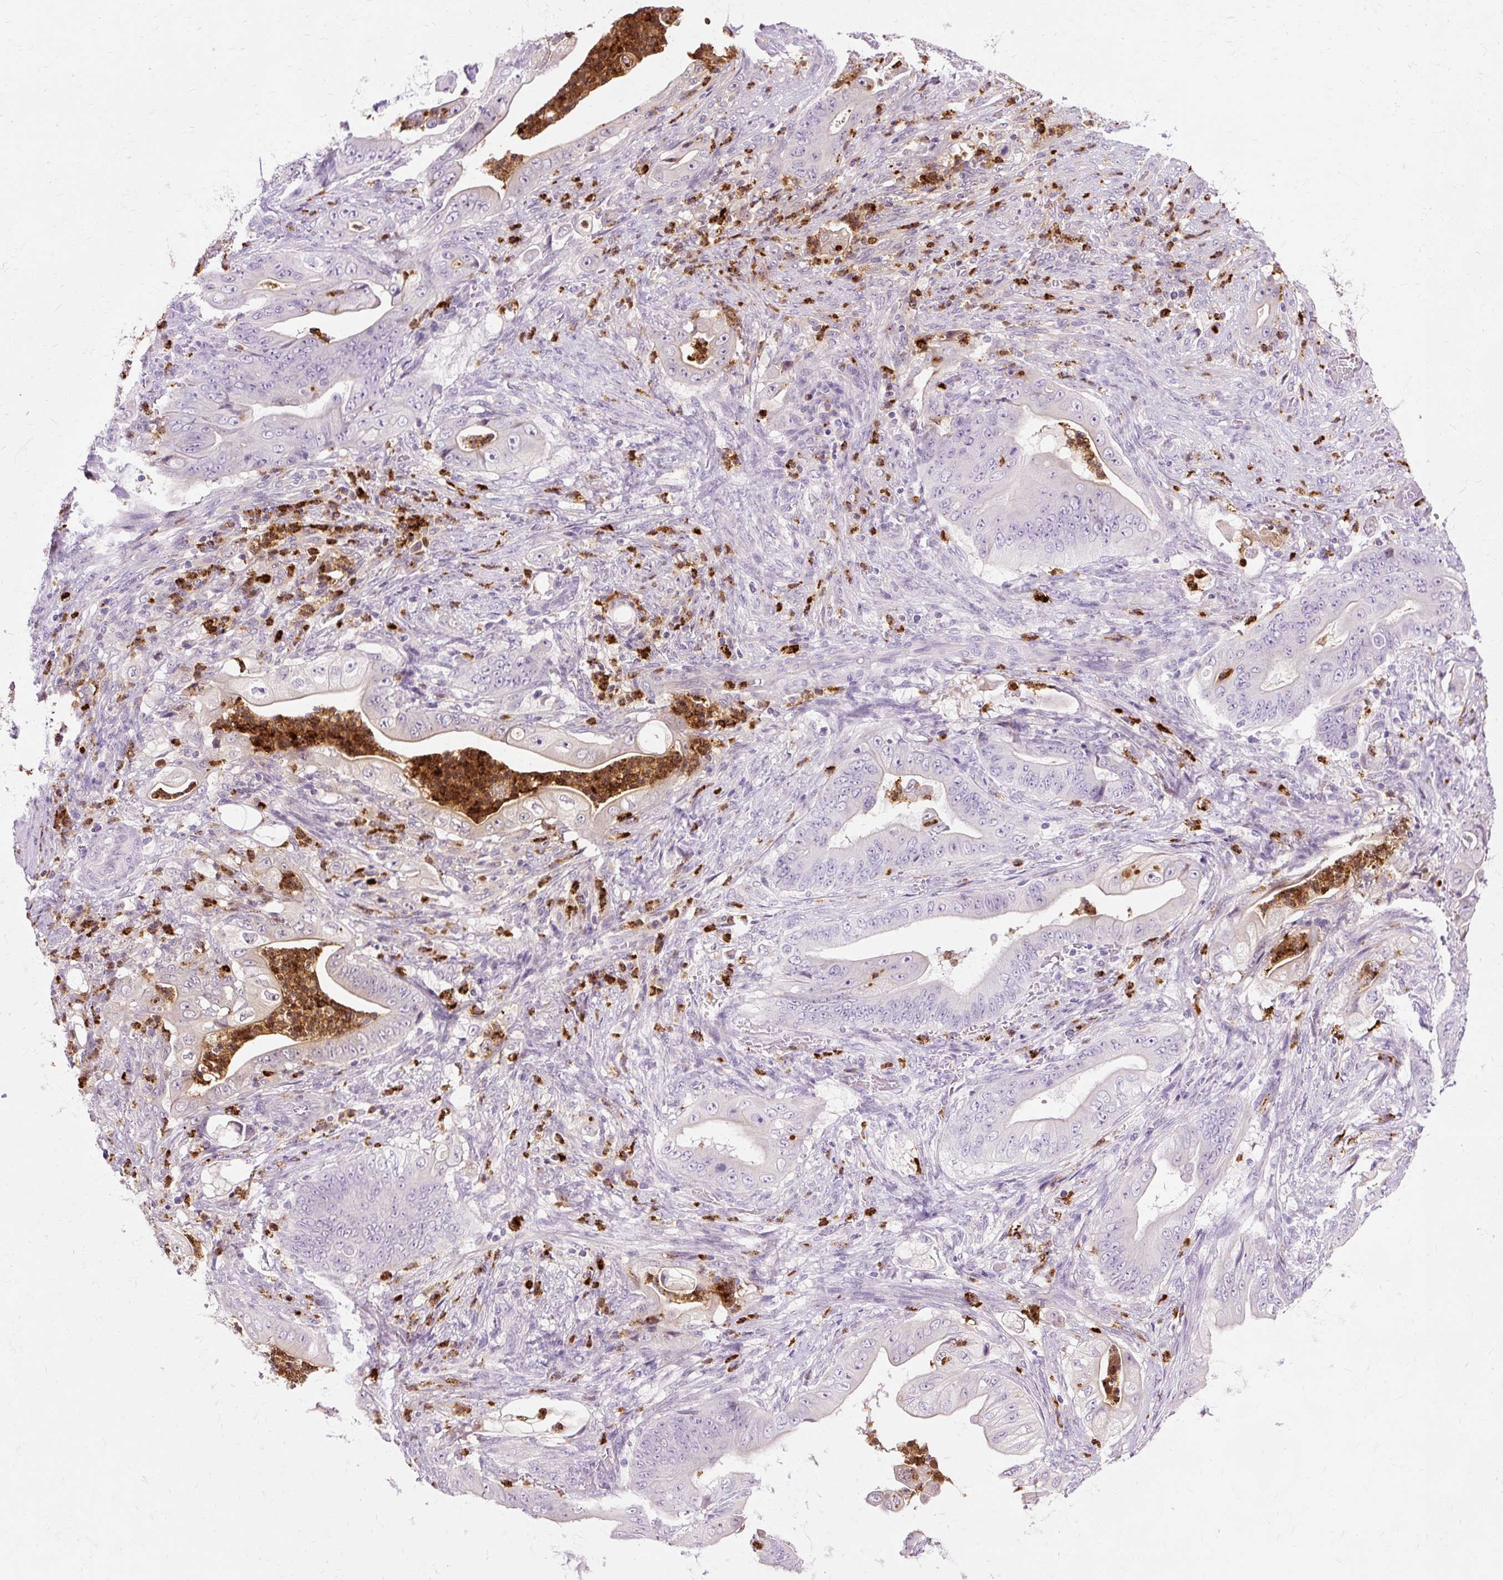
{"staining": {"intensity": "negative", "quantity": "none", "location": "none"}, "tissue": "stomach cancer", "cell_type": "Tumor cells", "image_type": "cancer", "snomed": [{"axis": "morphology", "description": "Adenocarcinoma, NOS"}, {"axis": "topography", "description": "Stomach"}], "caption": "The micrograph demonstrates no significant staining in tumor cells of stomach cancer (adenocarcinoma).", "gene": "DEFA1", "patient": {"sex": "female", "age": 73}}